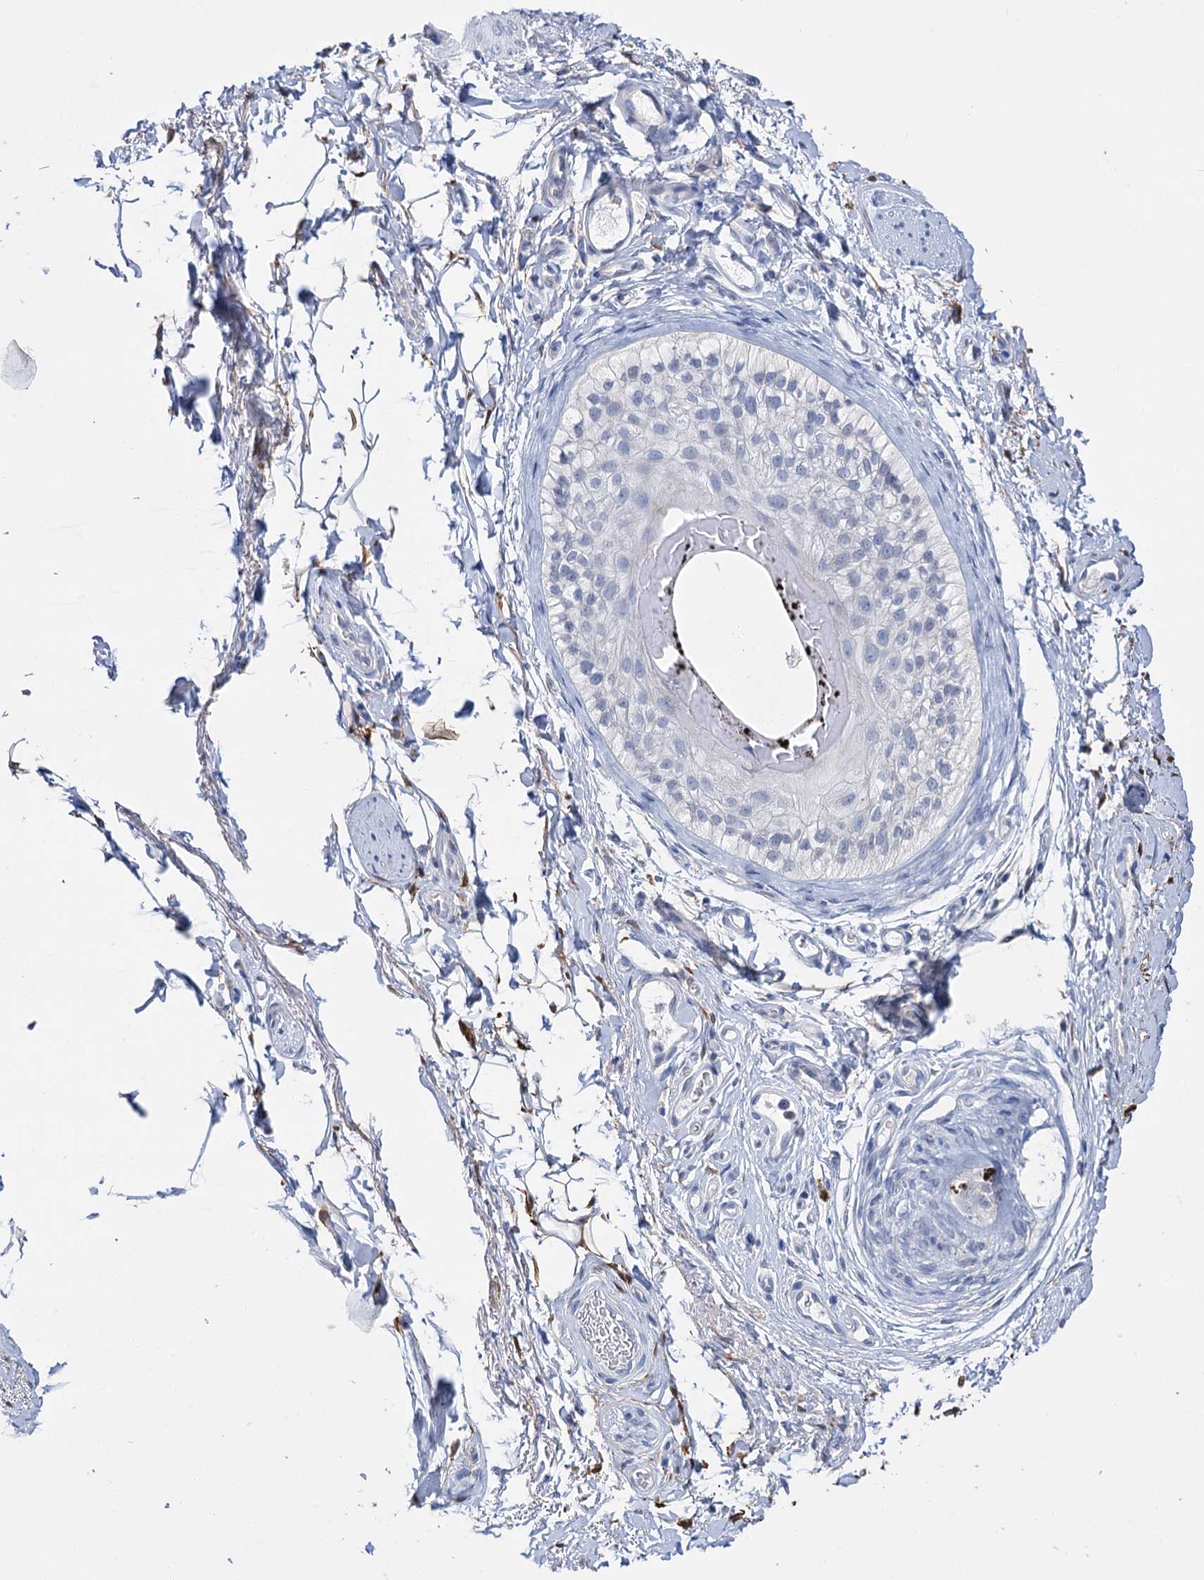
{"staining": {"intensity": "negative", "quantity": "none", "location": "none"}, "tissue": "skin", "cell_type": "Epidermal cells", "image_type": "normal", "snomed": [{"axis": "morphology", "description": "Normal tissue, NOS"}, {"axis": "topography", "description": "Anal"}], "caption": "Immunohistochemical staining of unremarkable skin exhibits no significant expression in epidermal cells. Brightfield microscopy of IHC stained with DAB (3,3'-diaminobenzidine) (brown) and hematoxylin (blue), captured at high magnification.", "gene": "LYZL4", "patient": {"sex": "male", "age": 44}}